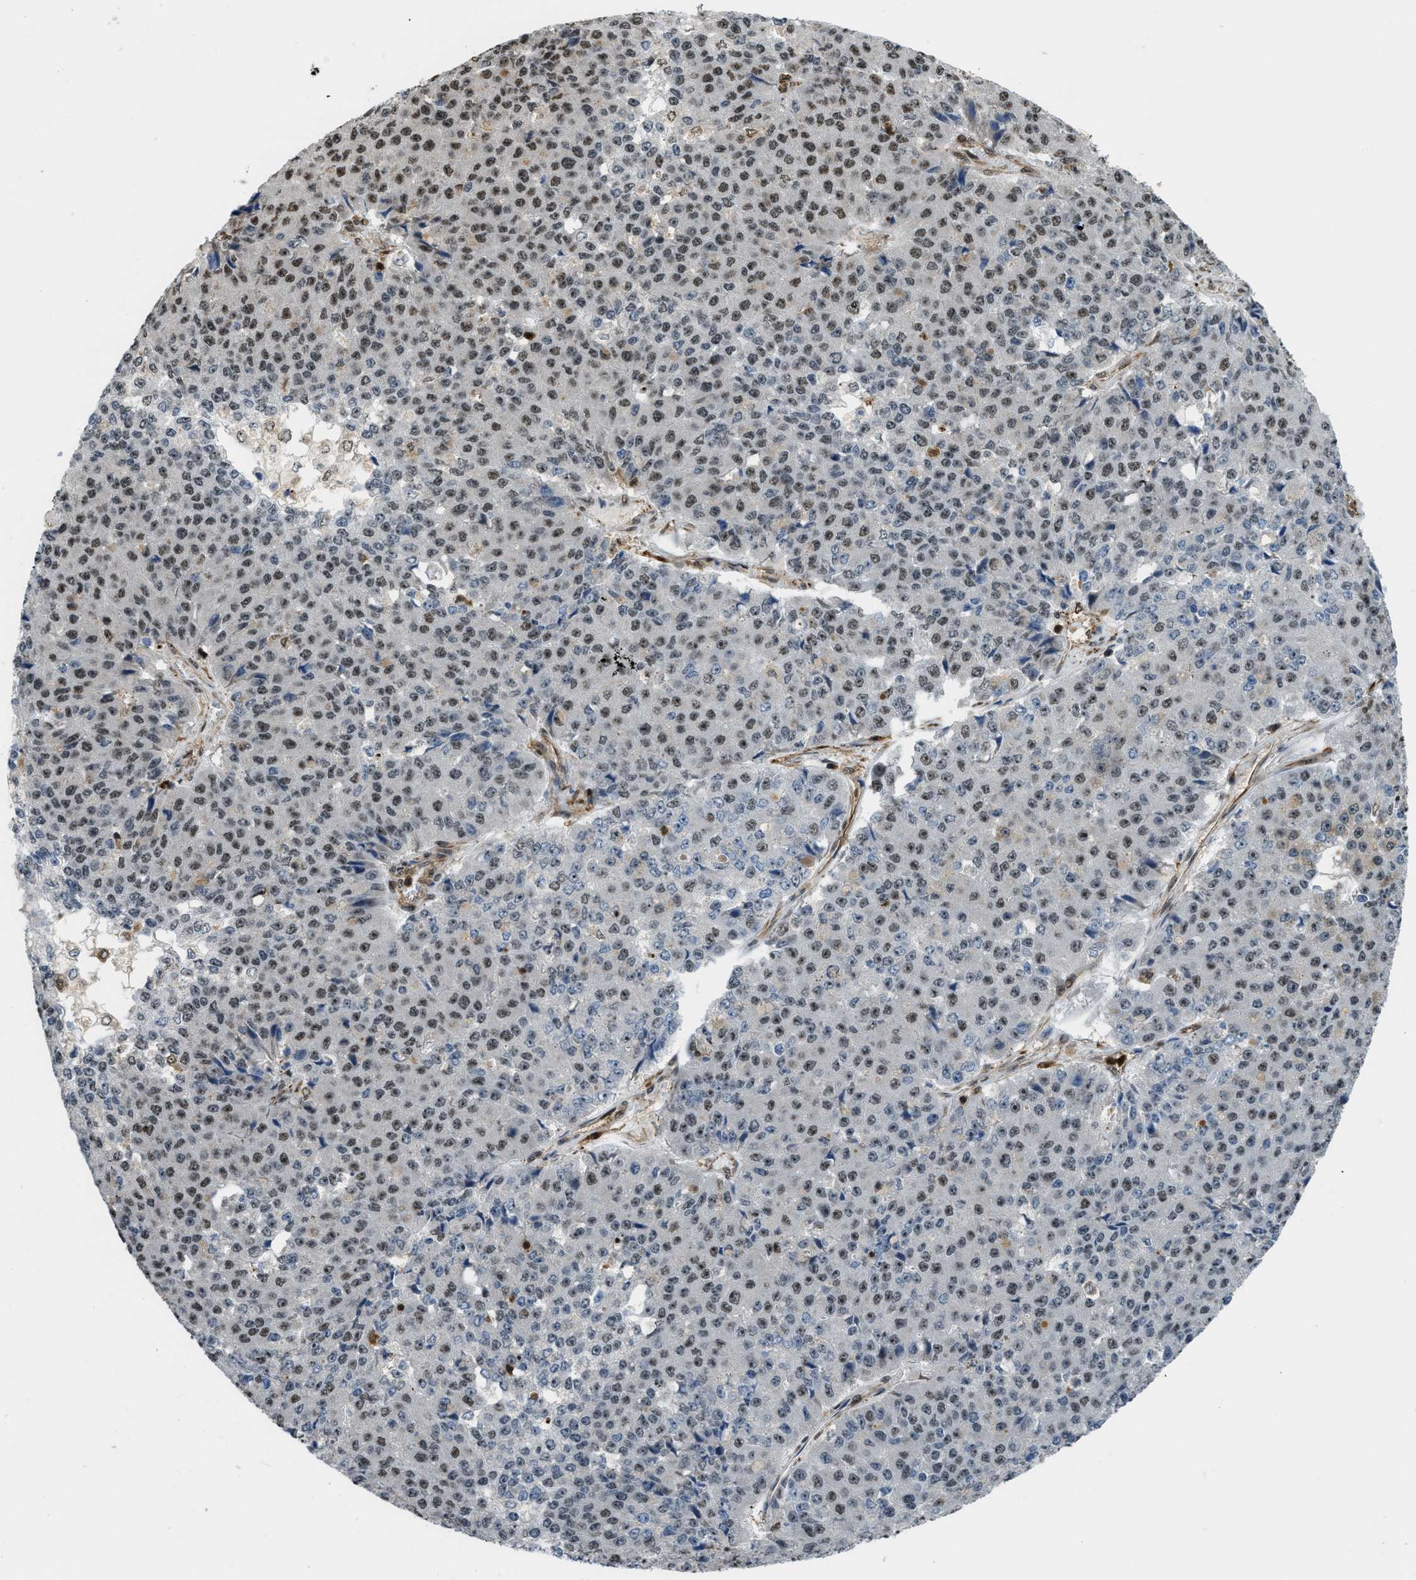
{"staining": {"intensity": "moderate", "quantity": ">75%", "location": "nuclear"}, "tissue": "pancreatic cancer", "cell_type": "Tumor cells", "image_type": "cancer", "snomed": [{"axis": "morphology", "description": "Adenocarcinoma, NOS"}, {"axis": "topography", "description": "Pancreas"}], "caption": "High-magnification brightfield microscopy of adenocarcinoma (pancreatic) stained with DAB (brown) and counterstained with hematoxylin (blue). tumor cells exhibit moderate nuclear expression is identified in about>75% of cells. (Stains: DAB in brown, nuclei in blue, Microscopy: brightfield microscopy at high magnification).", "gene": "E2F1", "patient": {"sex": "male", "age": 50}}